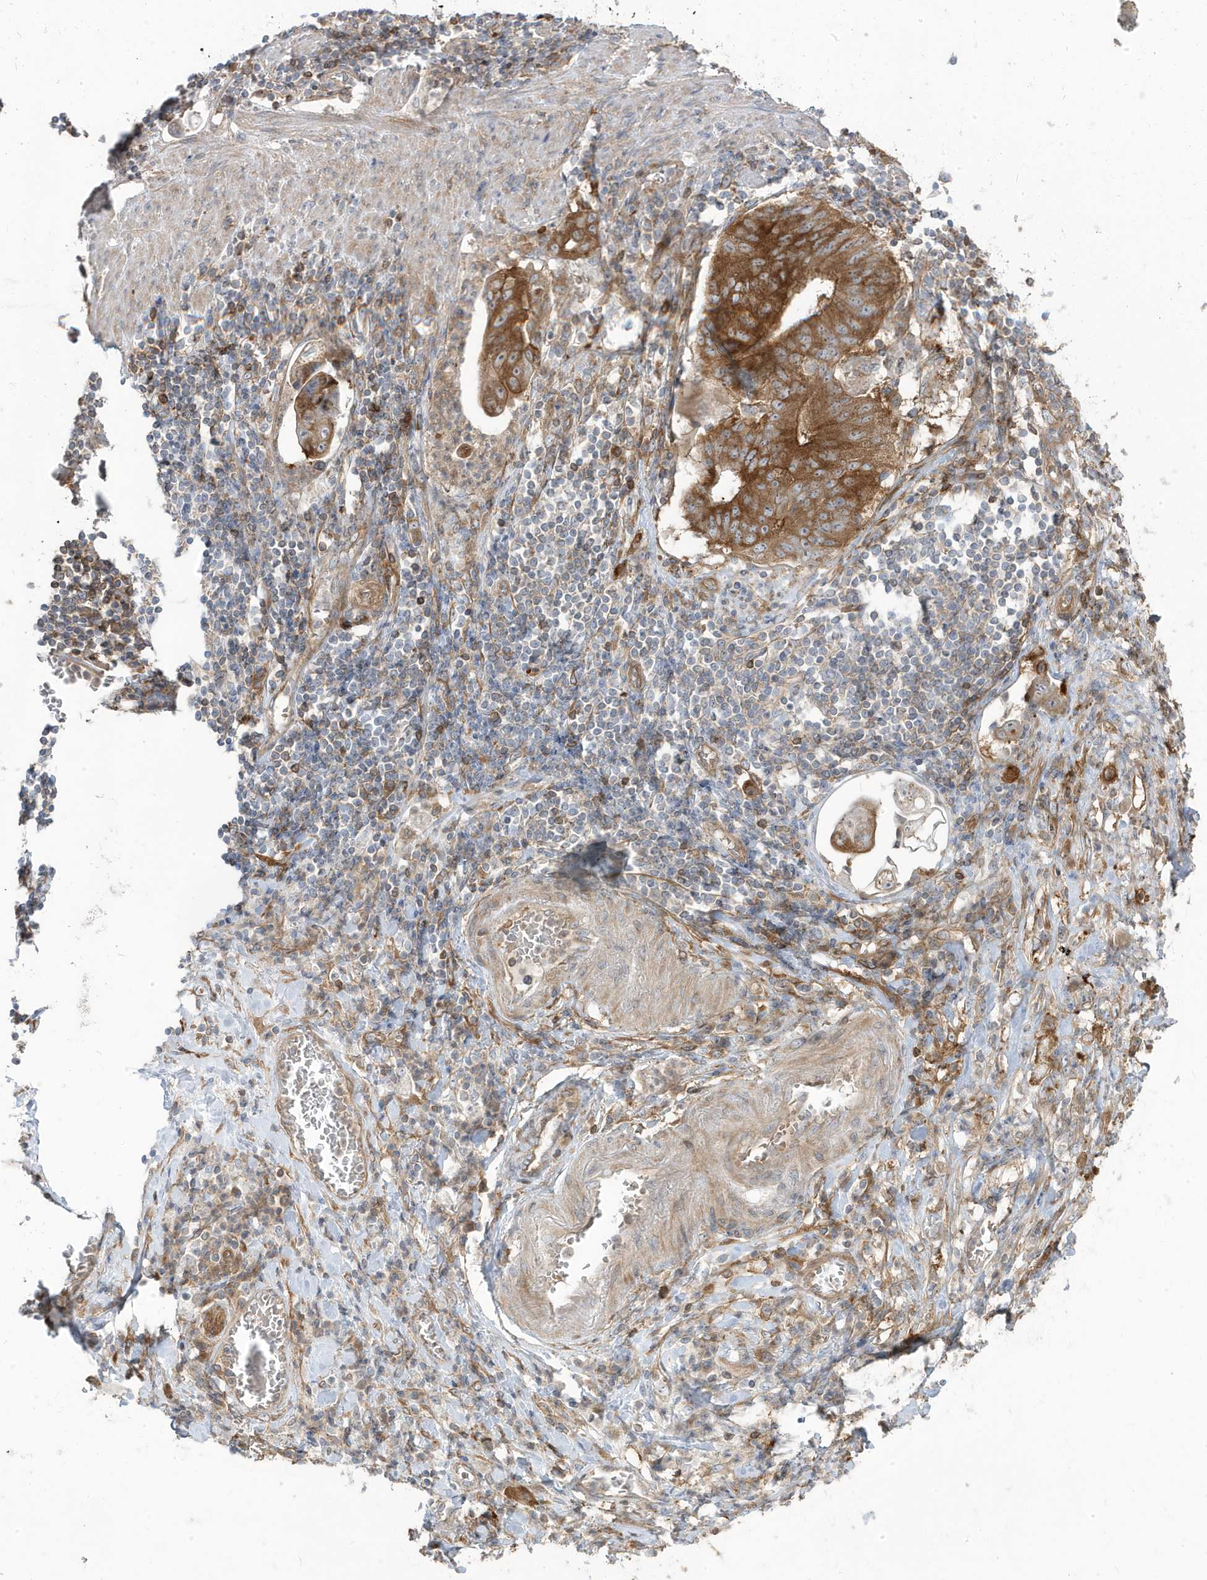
{"staining": {"intensity": "moderate", "quantity": ">75%", "location": "cytoplasmic/membranous"}, "tissue": "stomach cancer", "cell_type": "Tumor cells", "image_type": "cancer", "snomed": [{"axis": "morphology", "description": "Adenocarcinoma, NOS"}, {"axis": "topography", "description": "Stomach"}], "caption": "A photomicrograph of human stomach cancer stained for a protein displays moderate cytoplasmic/membranous brown staining in tumor cells. The staining is performed using DAB brown chromogen to label protein expression. The nuclei are counter-stained blue using hematoxylin.", "gene": "STAM", "patient": {"sex": "female", "age": 73}}